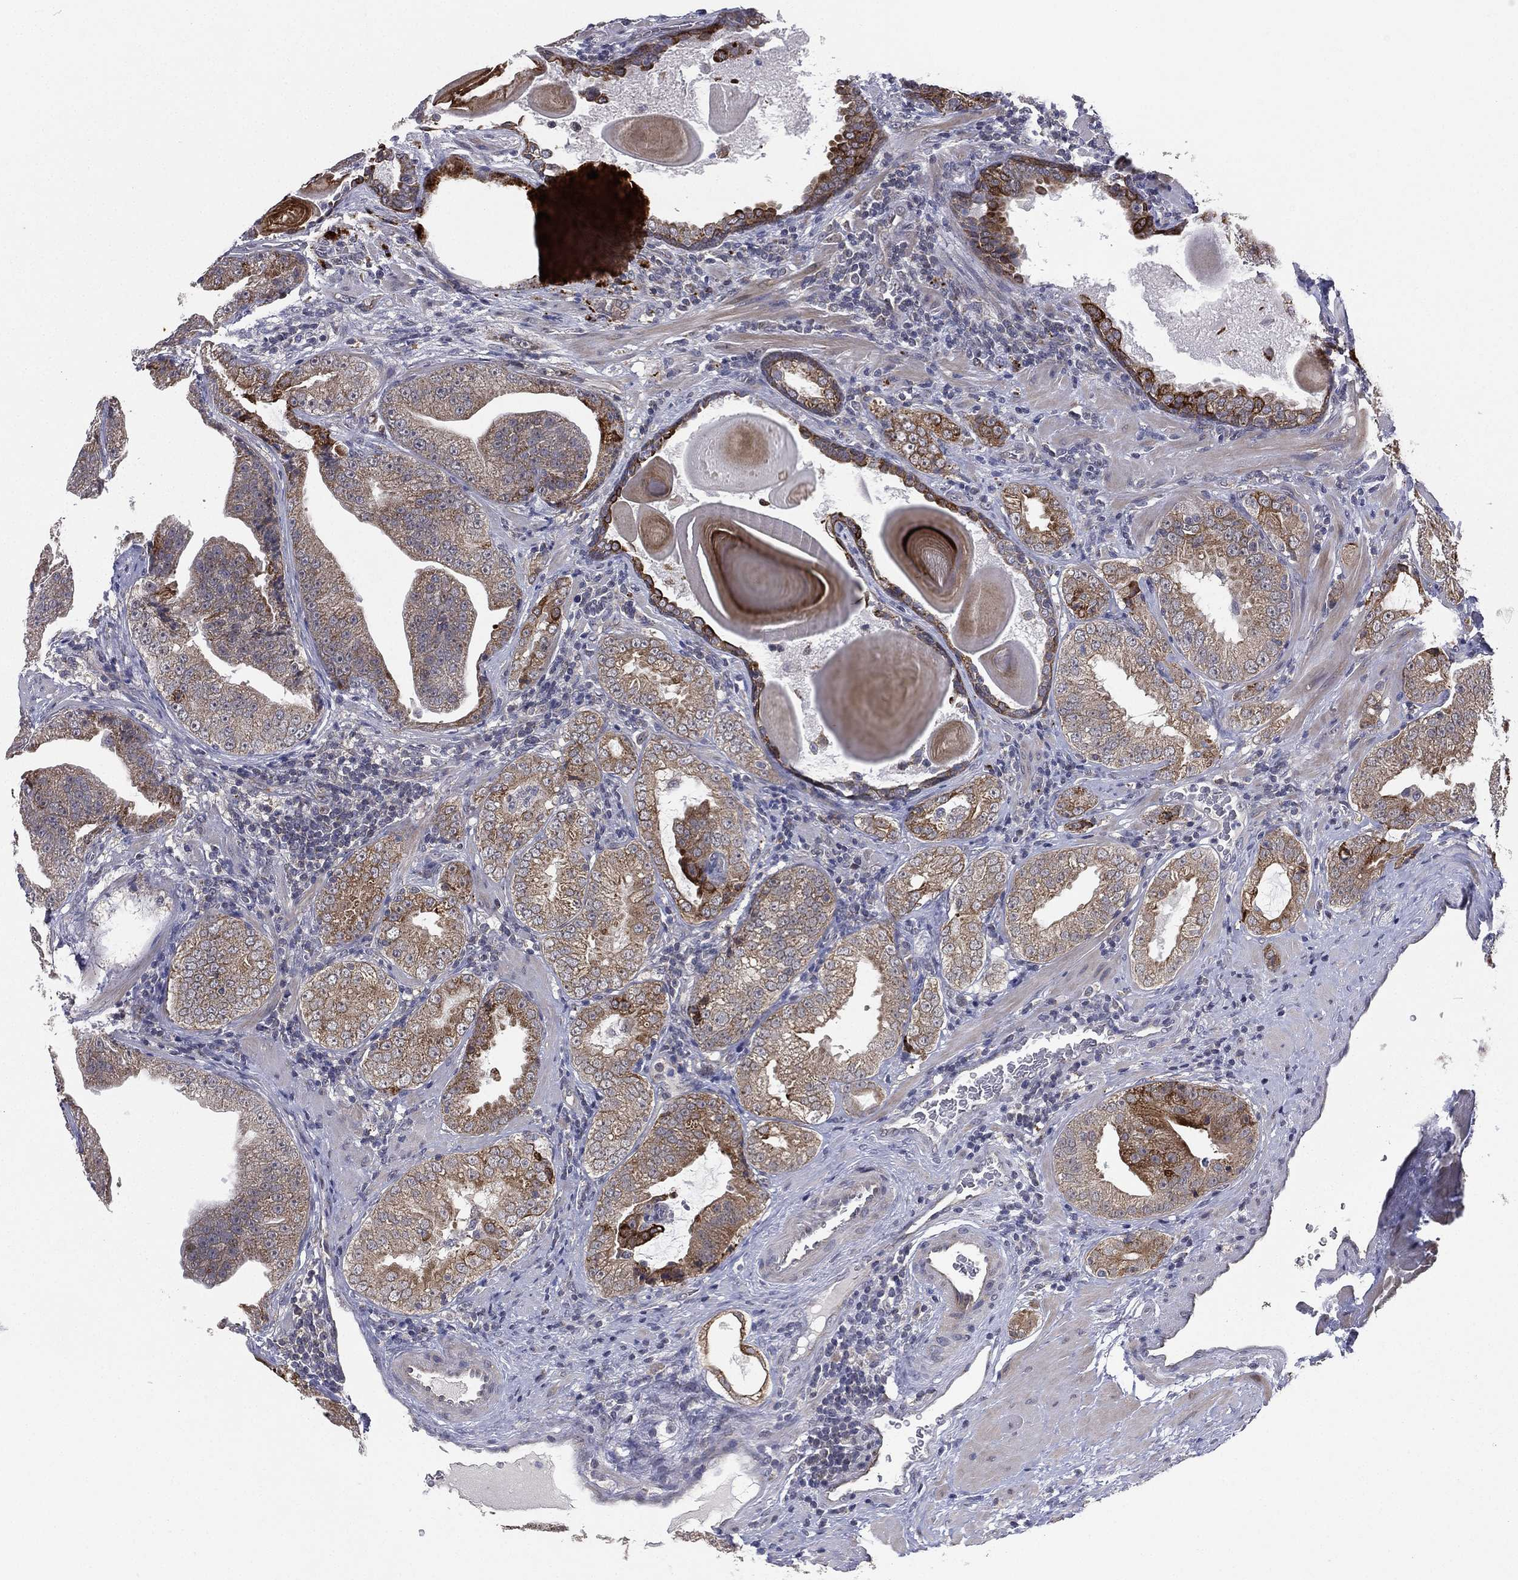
{"staining": {"intensity": "weak", "quantity": "25%-75%", "location": "cytoplasmic/membranous"}, "tissue": "prostate cancer", "cell_type": "Tumor cells", "image_type": "cancer", "snomed": [{"axis": "morphology", "description": "Adenocarcinoma, Low grade"}, {"axis": "topography", "description": "Prostate"}], "caption": "The histopathology image exhibits staining of prostate cancer, revealing weak cytoplasmic/membranous protein staining (brown color) within tumor cells. Immunohistochemistry stains the protein in brown and the nuclei are stained blue.", "gene": "KAT14", "patient": {"sex": "male", "age": 62}}